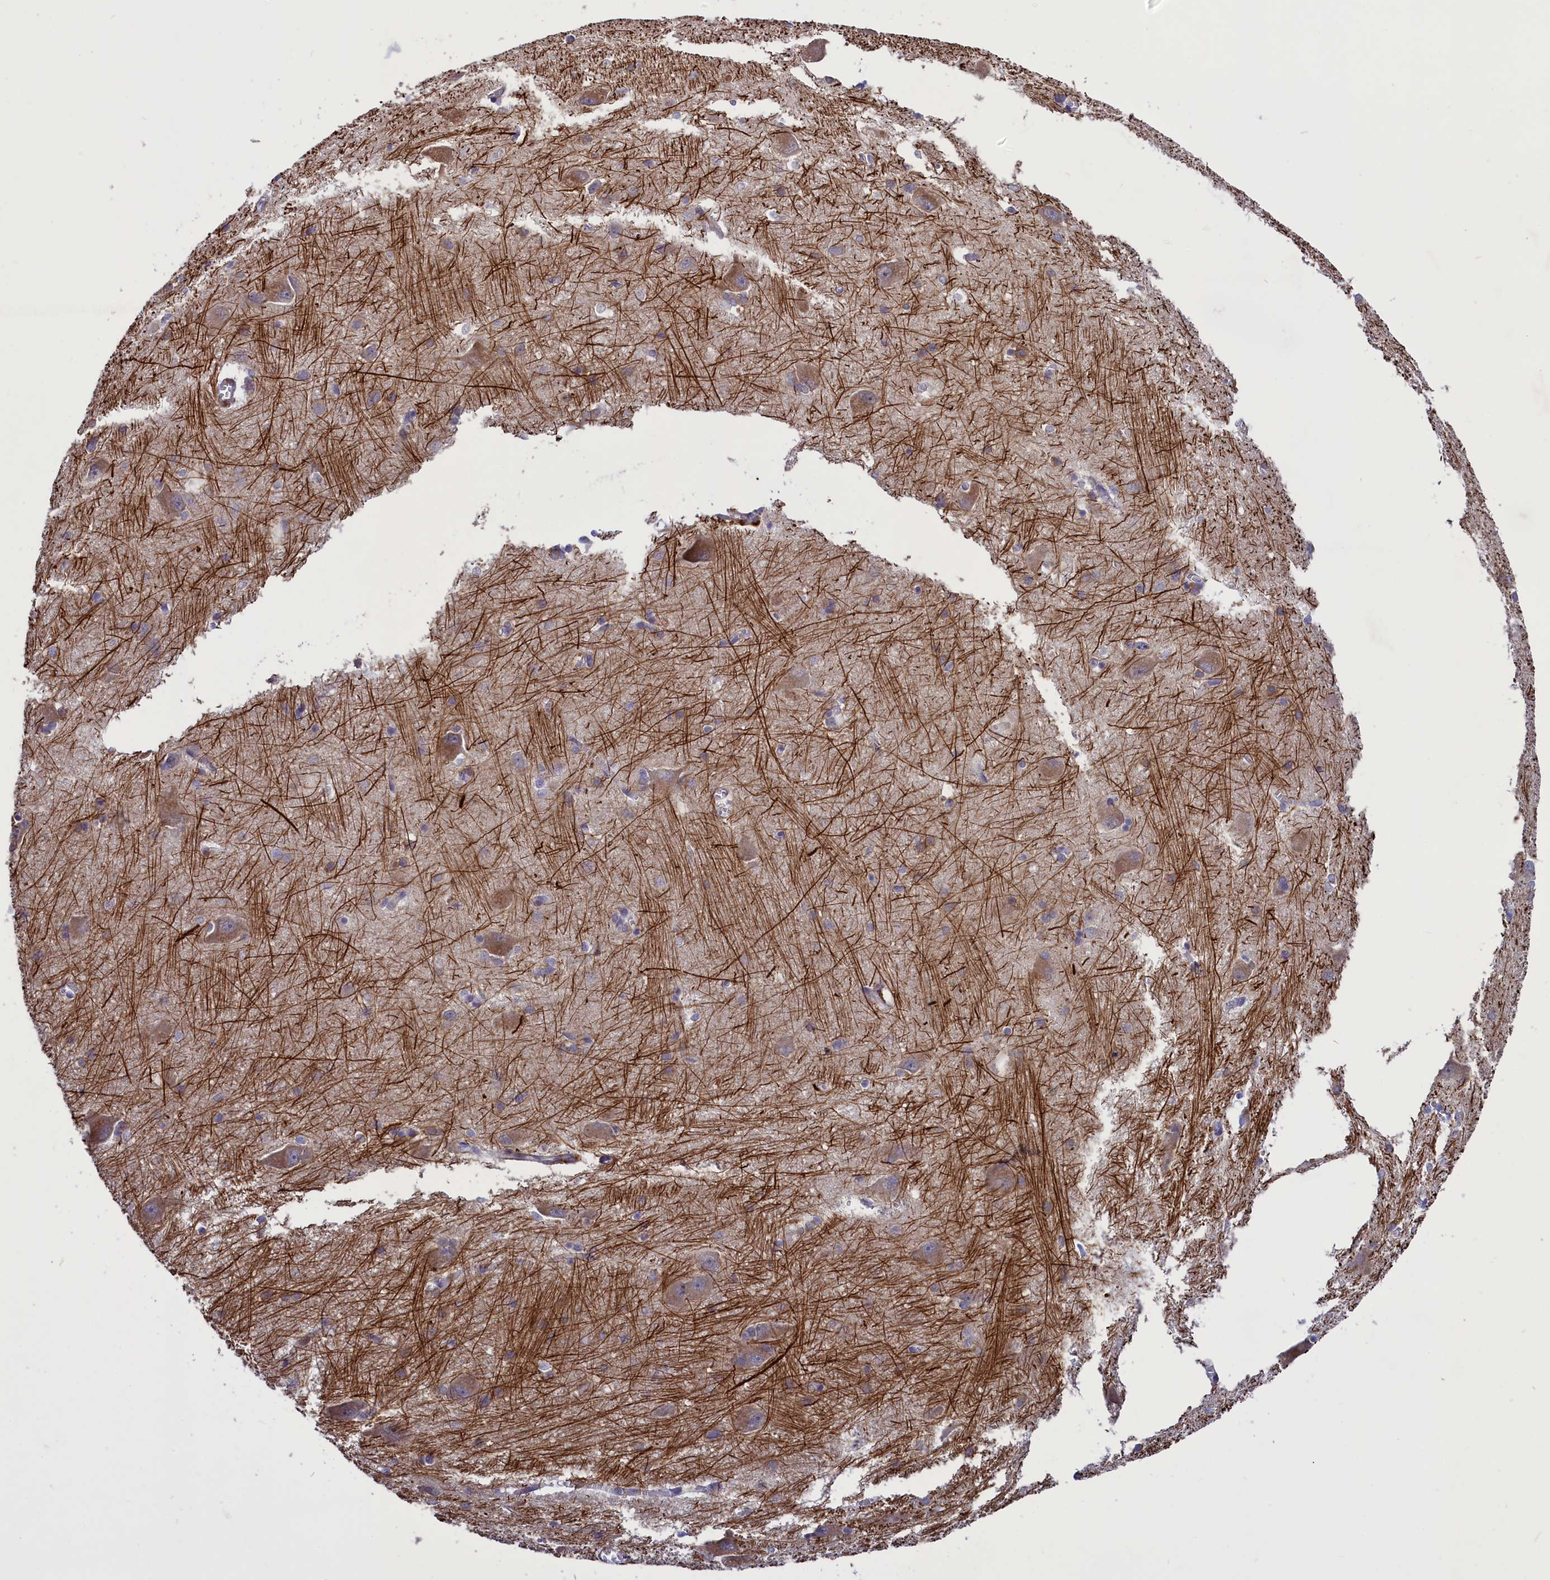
{"staining": {"intensity": "weak", "quantity": "<25%", "location": "cytoplasmic/membranous"}, "tissue": "caudate", "cell_type": "Glial cells", "image_type": "normal", "snomed": [{"axis": "morphology", "description": "Normal tissue, NOS"}, {"axis": "topography", "description": "Lateral ventricle wall"}], "caption": "Immunohistochemistry (IHC) histopathology image of benign caudate stained for a protein (brown), which exhibits no positivity in glial cells. The staining is performed using DAB brown chromogen with nuclei counter-stained in using hematoxylin.", "gene": "ENPP6", "patient": {"sex": "male", "age": 37}}